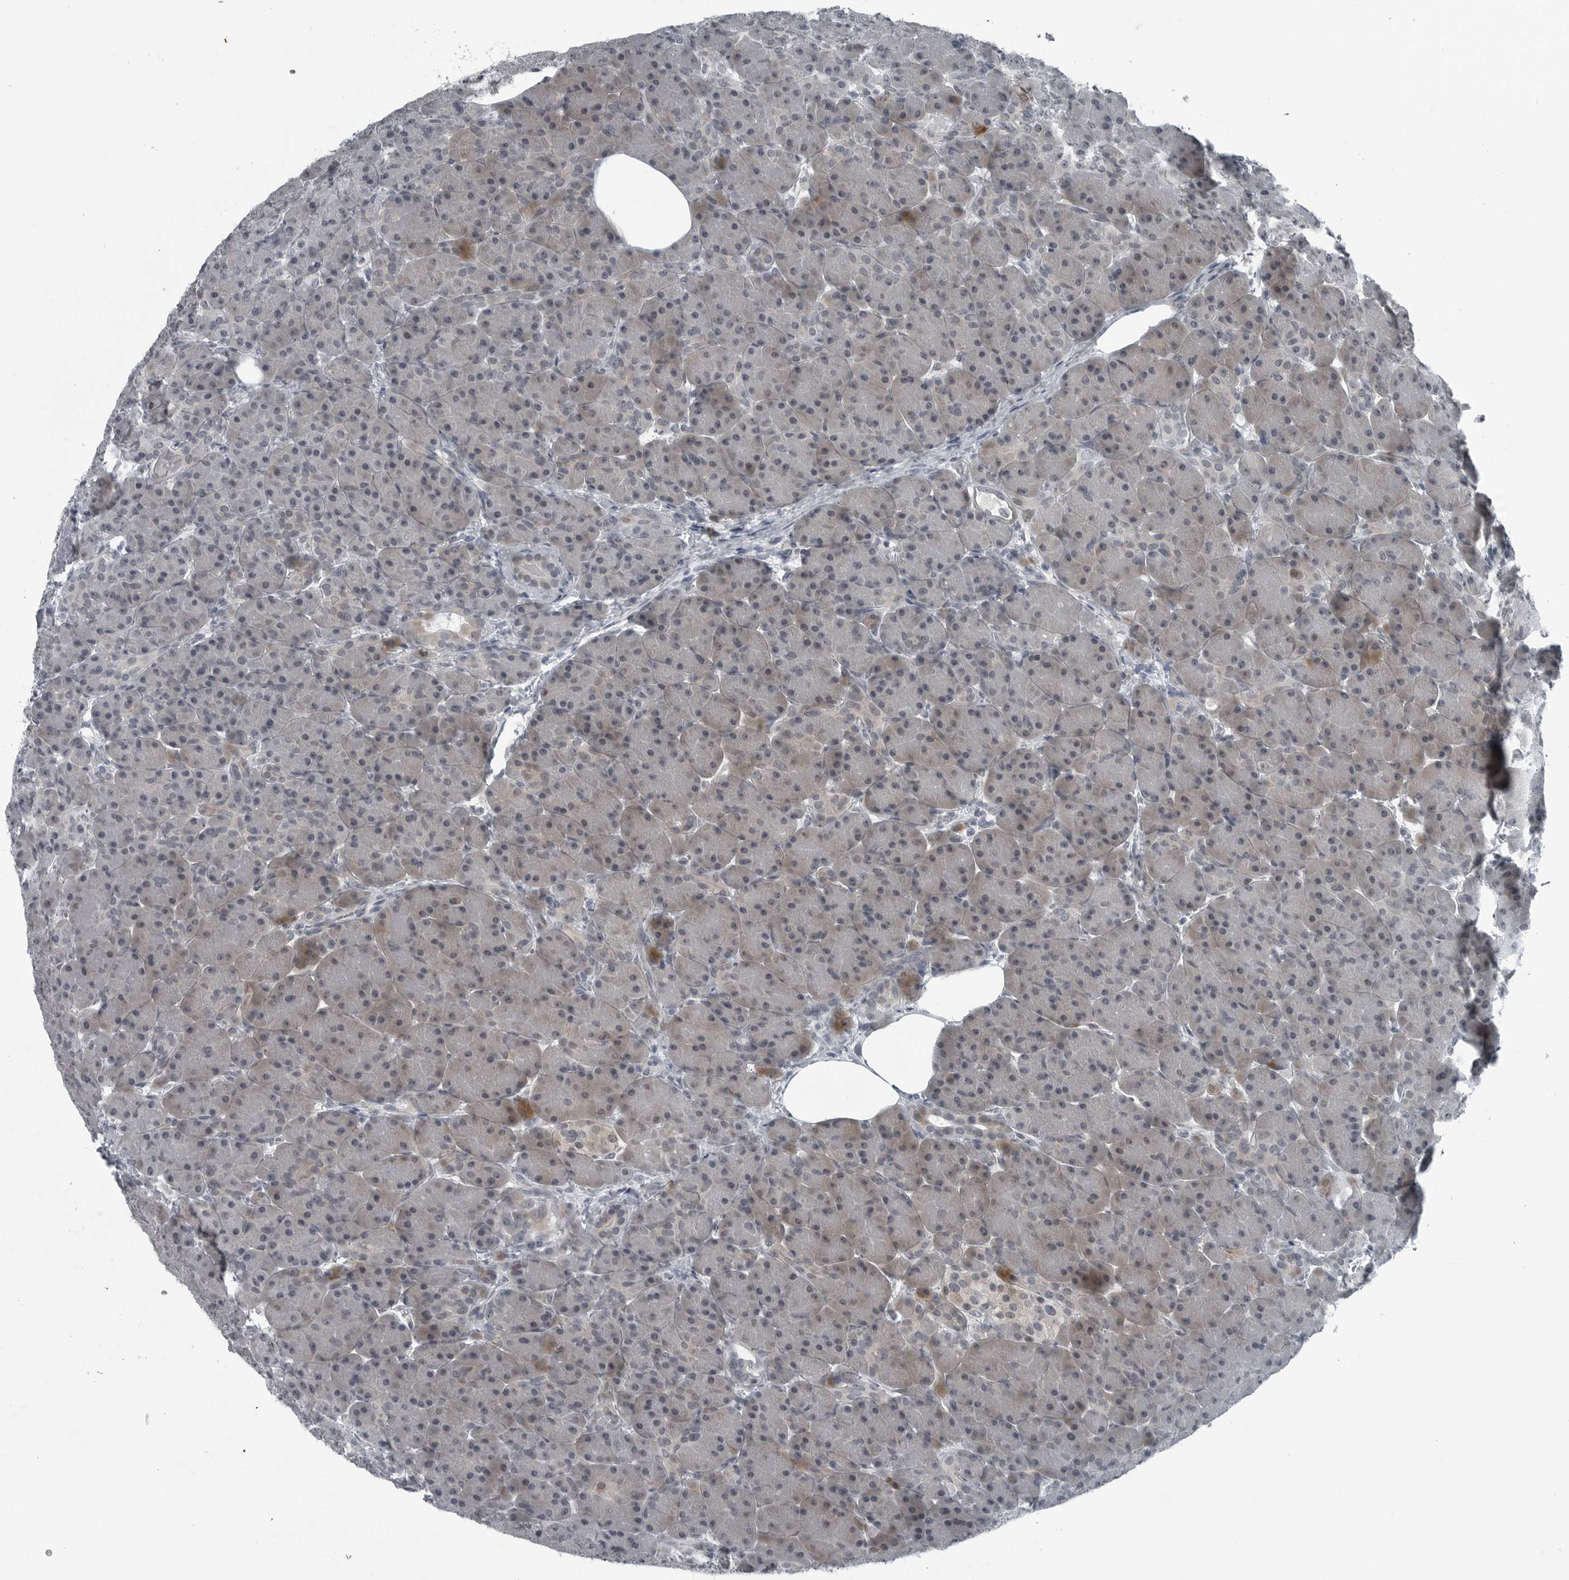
{"staining": {"intensity": "weak", "quantity": "<25%", "location": "cytoplasmic/membranous"}, "tissue": "pancreas", "cell_type": "Exocrine glandular cells", "image_type": "normal", "snomed": [{"axis": "morphology", "description": "Normal tissue, NOS"}, {"axis": "topography", "description": "Pancreas"}], "caption": "This is an immunohistochemistry image of benign human pancreas. There is no positivity in exocrine glandular cells.", "gene": "DNAAF11", "patient": {"sex": "male", "age": 63}}